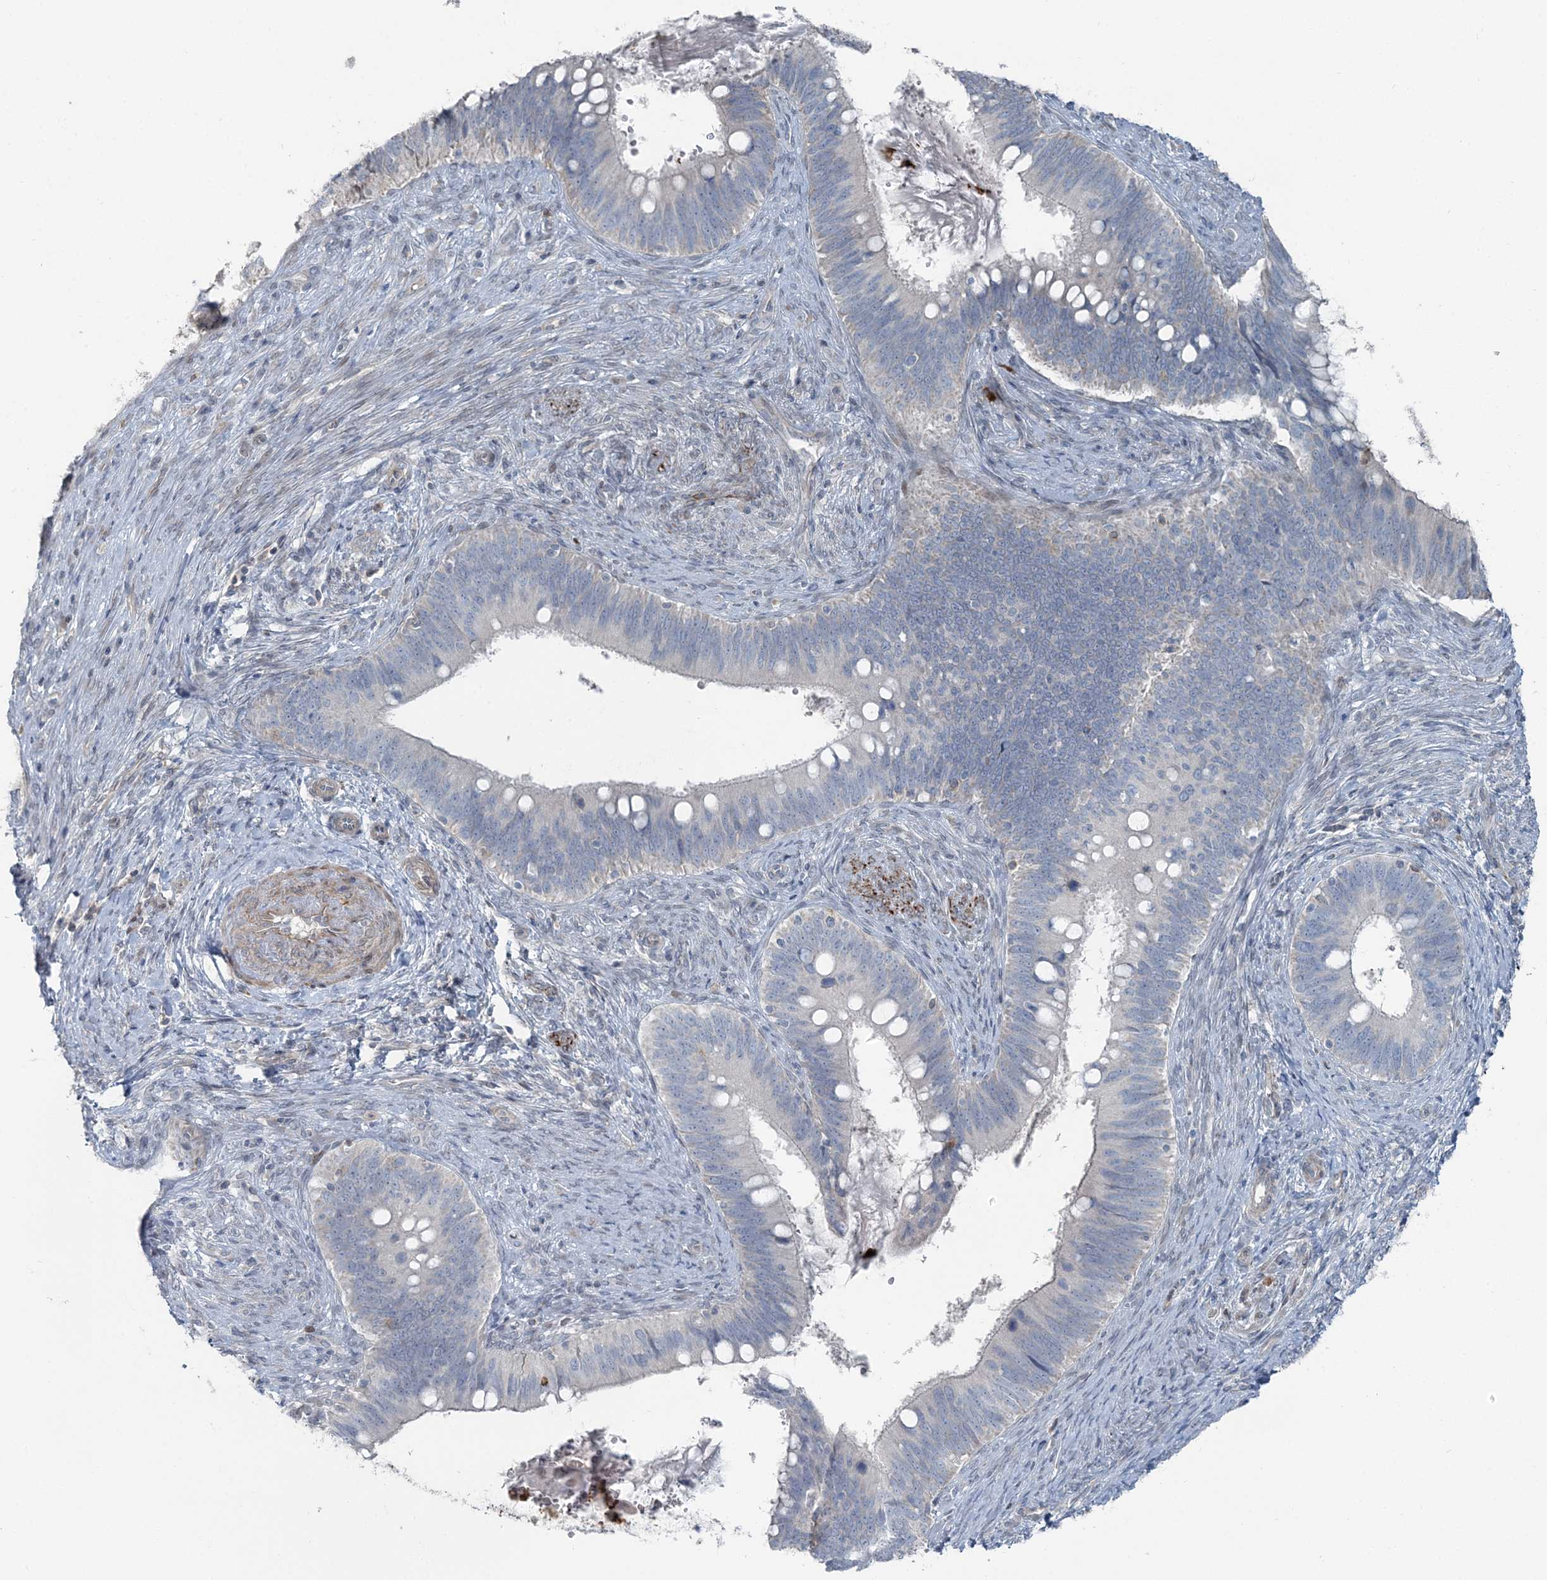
{"staining": {"intensity": "negative", "quantity": "none", "location": "none"}, "tissue": "cervical cancer", "cell_type": "Tumor cells", "image_type": "cancer", "snomed": [{"axis": "morphology", "description": "Adenocarcinoma, NOS"}, {"axis": "topography", "description": "Cervix"}], "caption": "There is no significant staining in tumor cells of adenocarcinoma (cervical).", "gene": "FBXL17", "patient": {"sex": "female", "age": 42}}